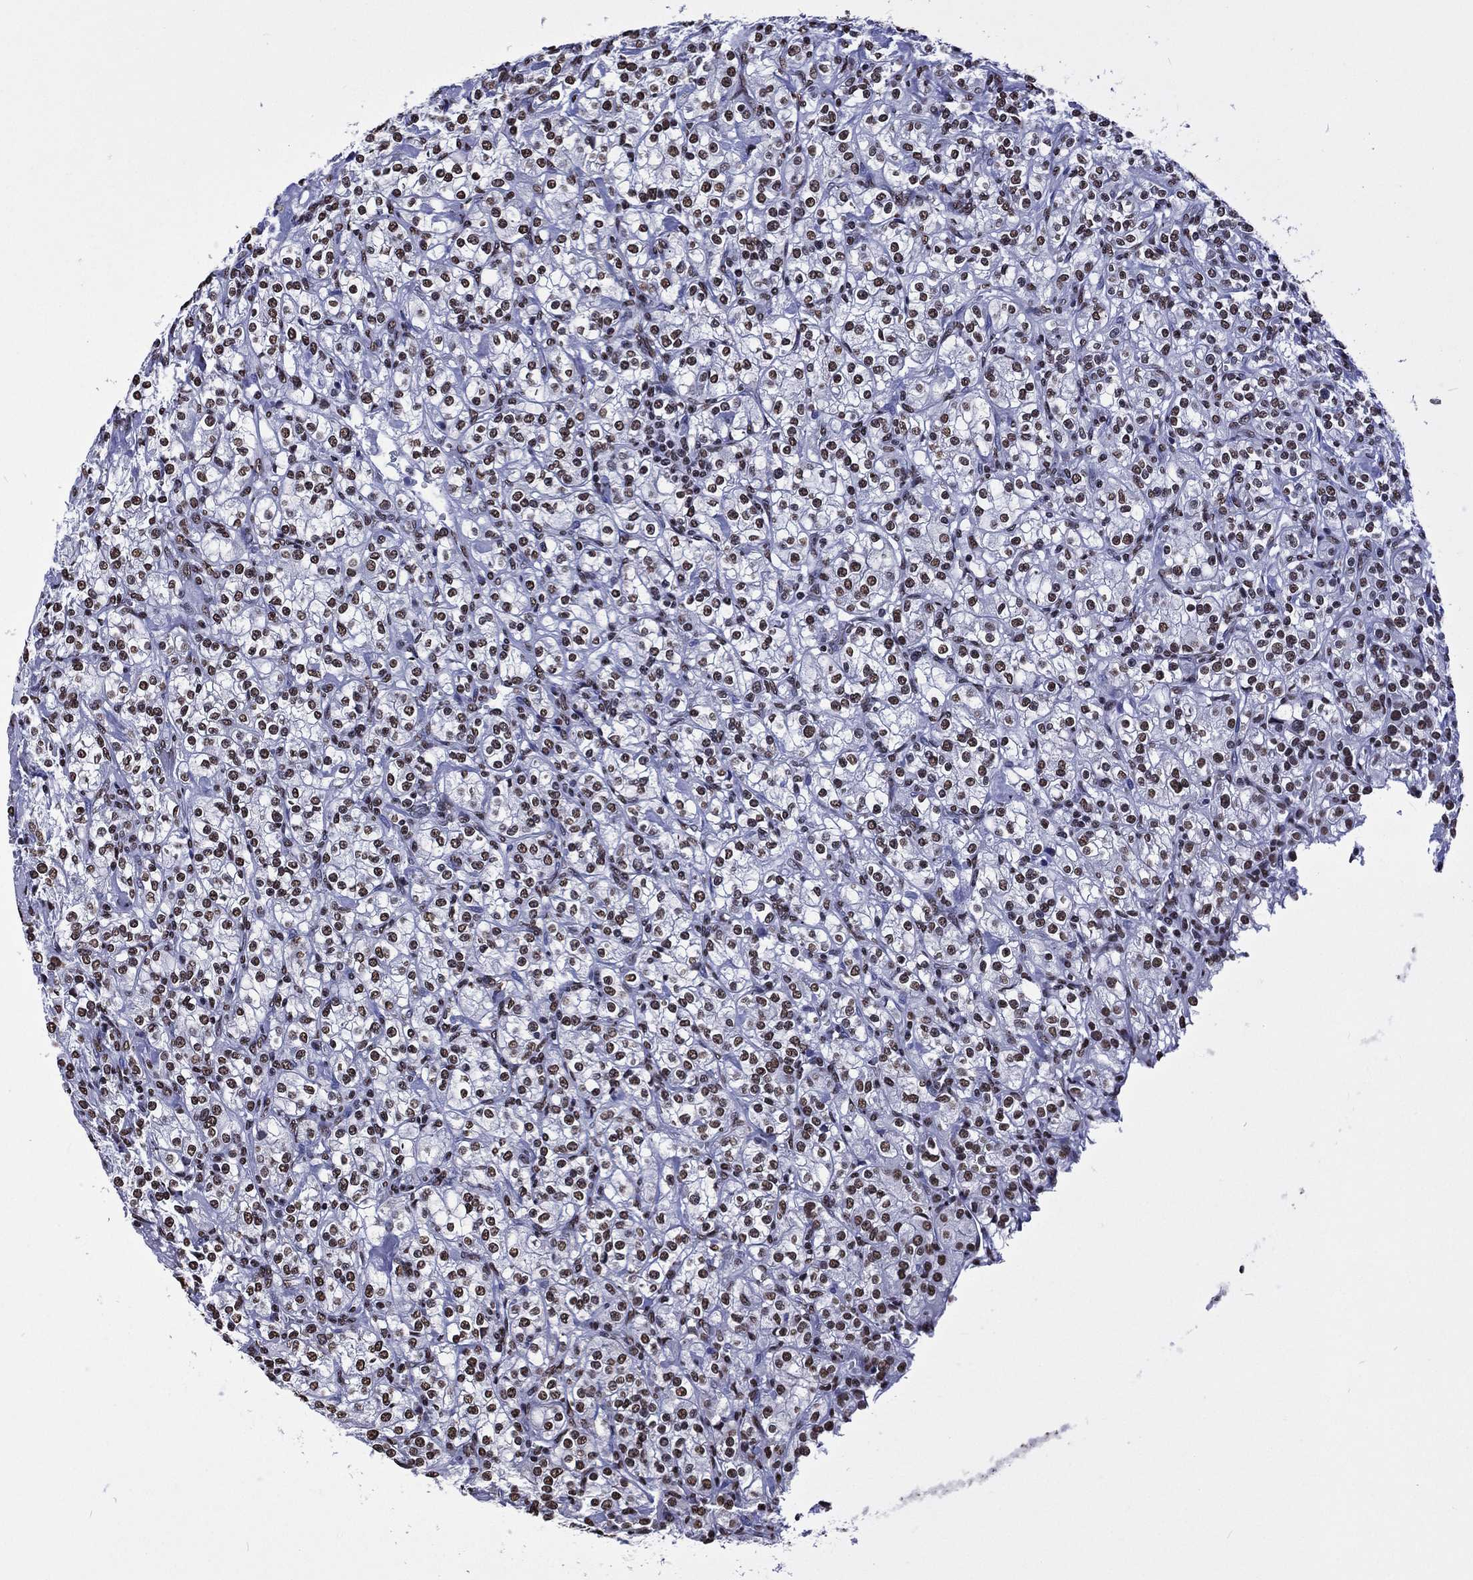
{"staining": {"intensity": "strong", "quantity": ">75%", "location": "nuclear"}, "tissue": "renal cancer", "cell_type": "Tumor cells", "image_type": "cancer", "snomed": [{"axis": "morphology", "description": "Adenocarcinoma, NOS"}, {"axis": "topography", "description": "Kidney"}], "caption": "Renal adenocarcinoma stained for a protein displays strong nuclear positivity in tumor cells.", "gene": "RETREG2", "patient": {"sex": "male", "age": 77}}